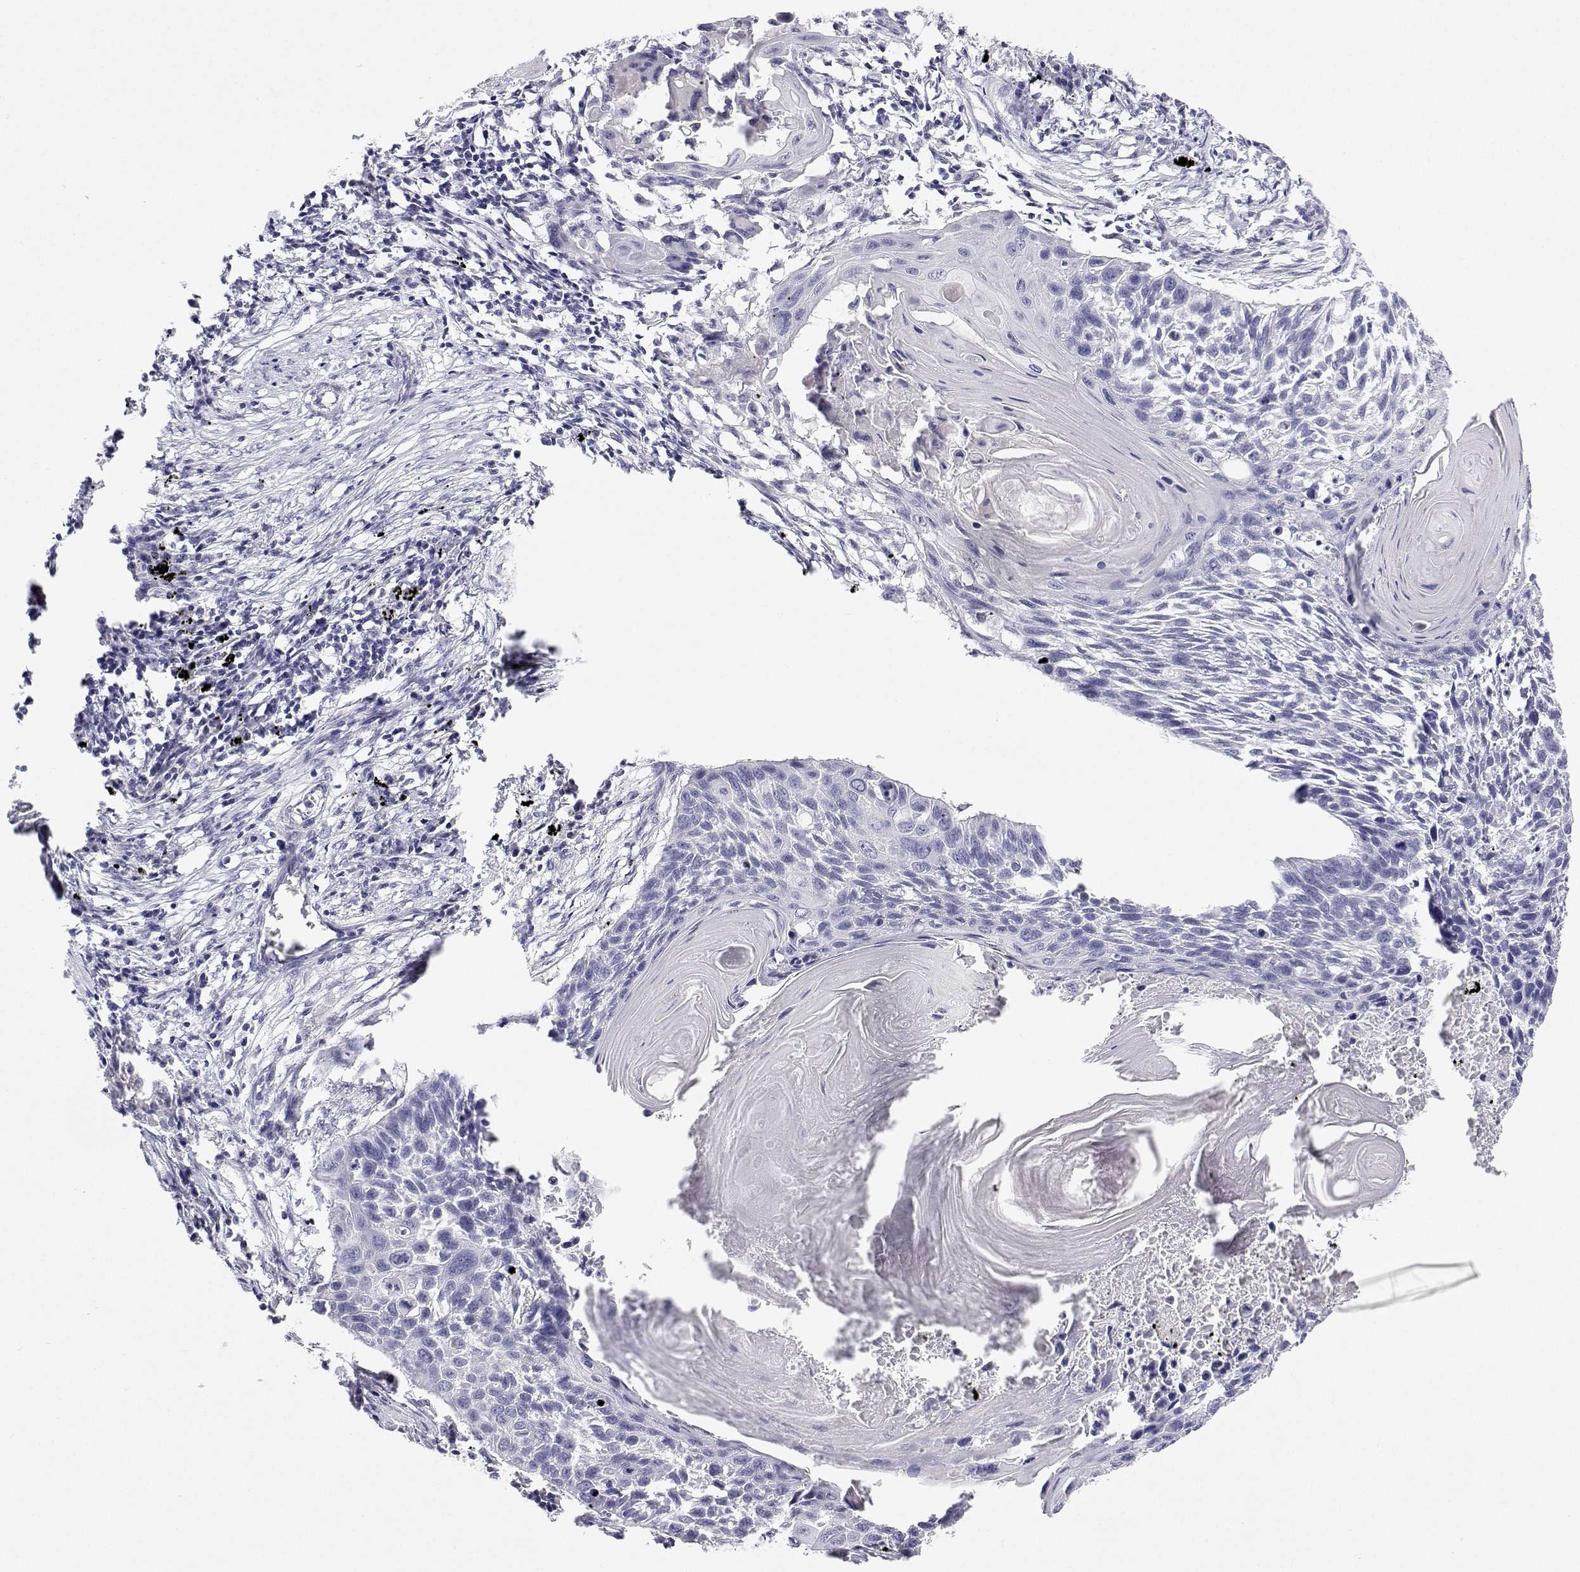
{"staining": {"intensity": "negative", "quantity": "none", "location": "none"}, "tissue": "lung cancer", "cell_type": "Tumor cells", "image_type": "cancer", "snomed": [{"axis": "morphology", "description": "Squamous cell carcinoma, NOS"}, {"axis": "topography", "description": "Lung"}], "caption": "Immunohistochemical staining of squamous cell carcinoma (lung) displays no significant staining in tumor cells. (DAB (3,3'-diaminobenzidine) immunohistochemistry visualized using brightfield microscopy, high magnification).", "gene": "ANKRD65", "patient": {"sex": "male", "age": 78}}